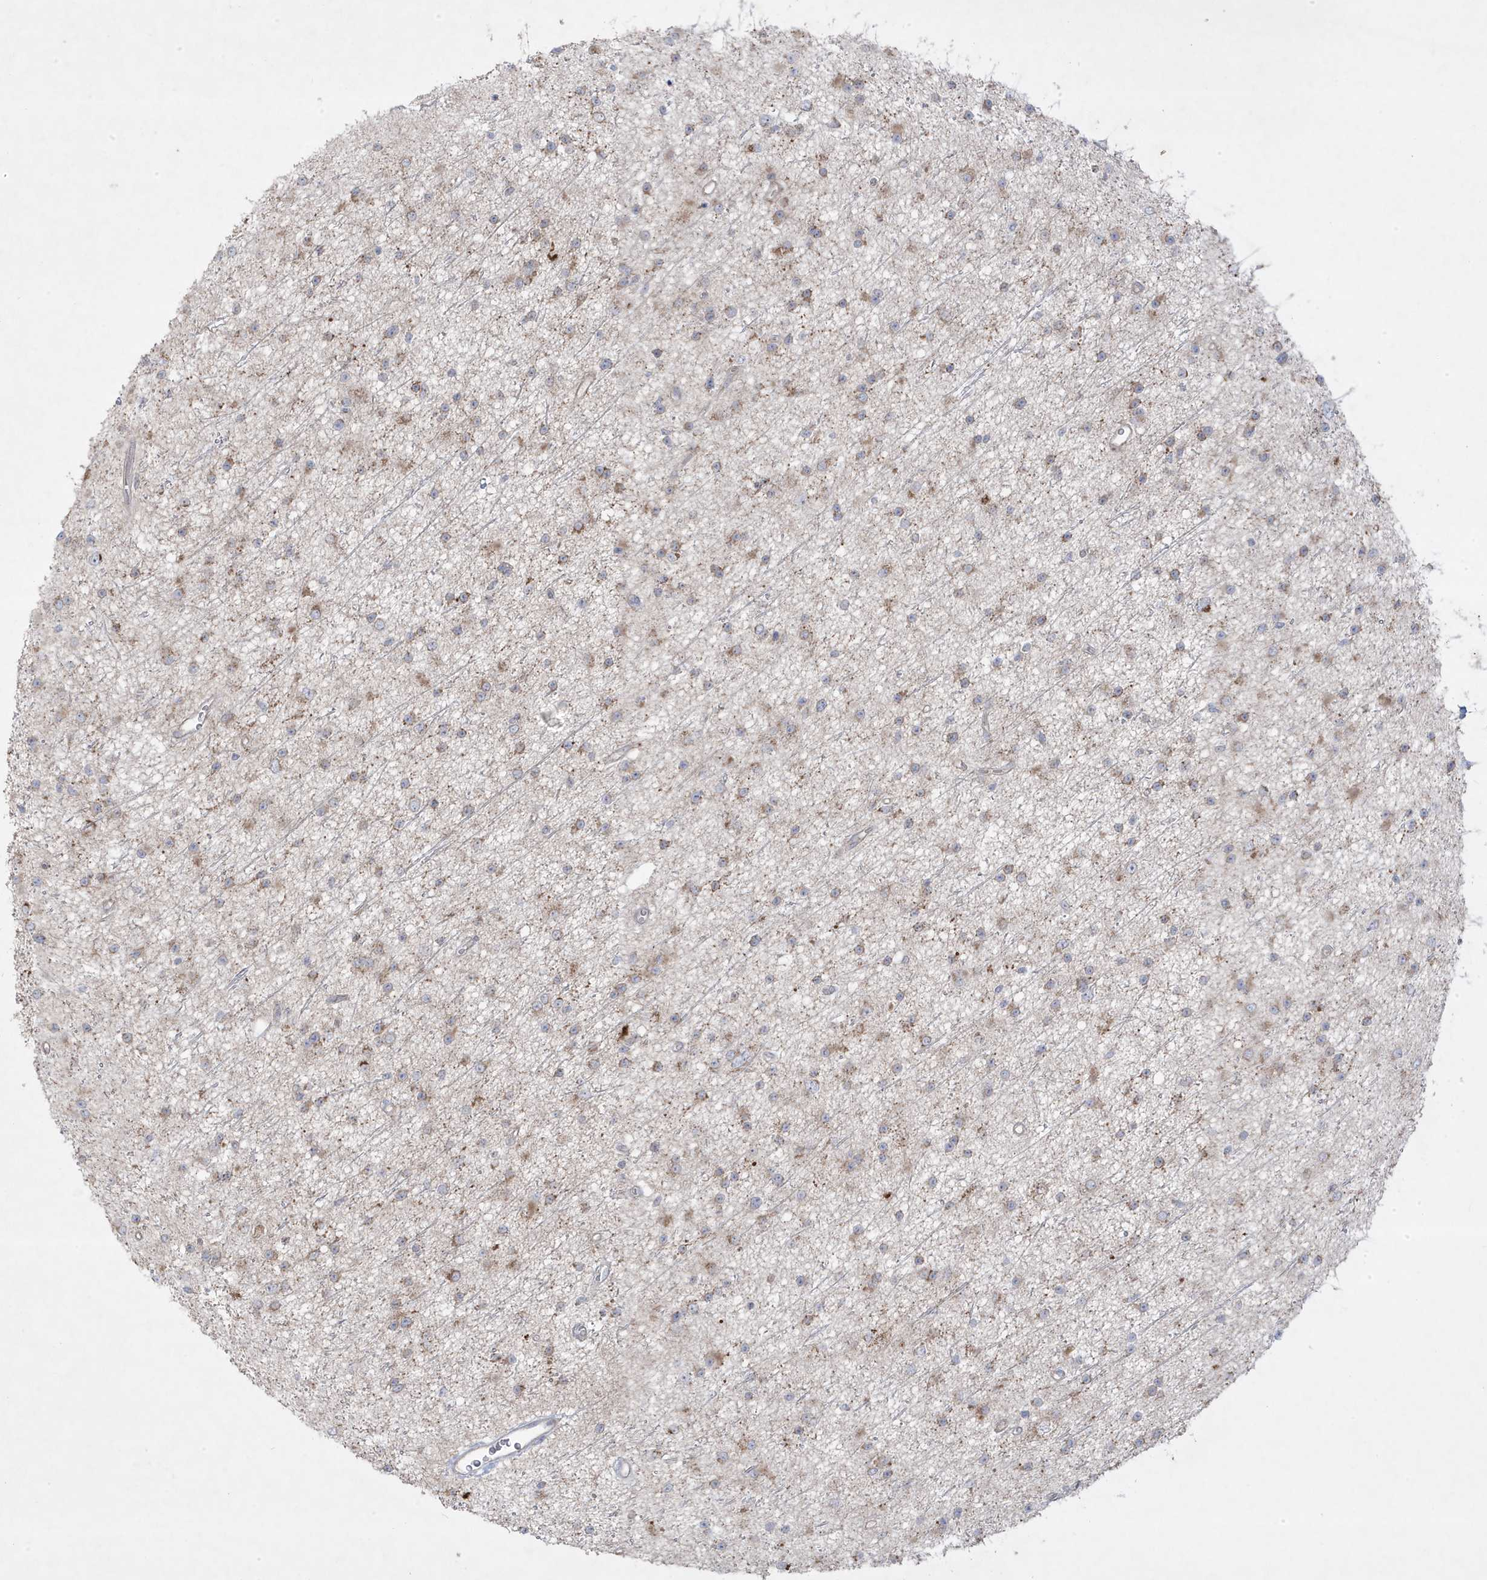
{"staining": {"intensity": "moderate", "quantity": "25%-75%", "location": "cytoplasmic/membranous"}, "tissue": "glioma", "cell_type": "Tumor cells", "image_type": "cancer", "snomed": [{"axis": "morphology", "description": "Glioma, malignant, Low grade"}, {"axis": "topography", "description": "Cerebral cortex"}], "caption": "The photomicrograph displays staining of malignant glioma (low-grade), revealing moderate cytoplasmic/membranous protein expression (brown color) within tumor cells.", "gene": "ADAMTSL3", "patient": {"sex": "female", "age": 39}}